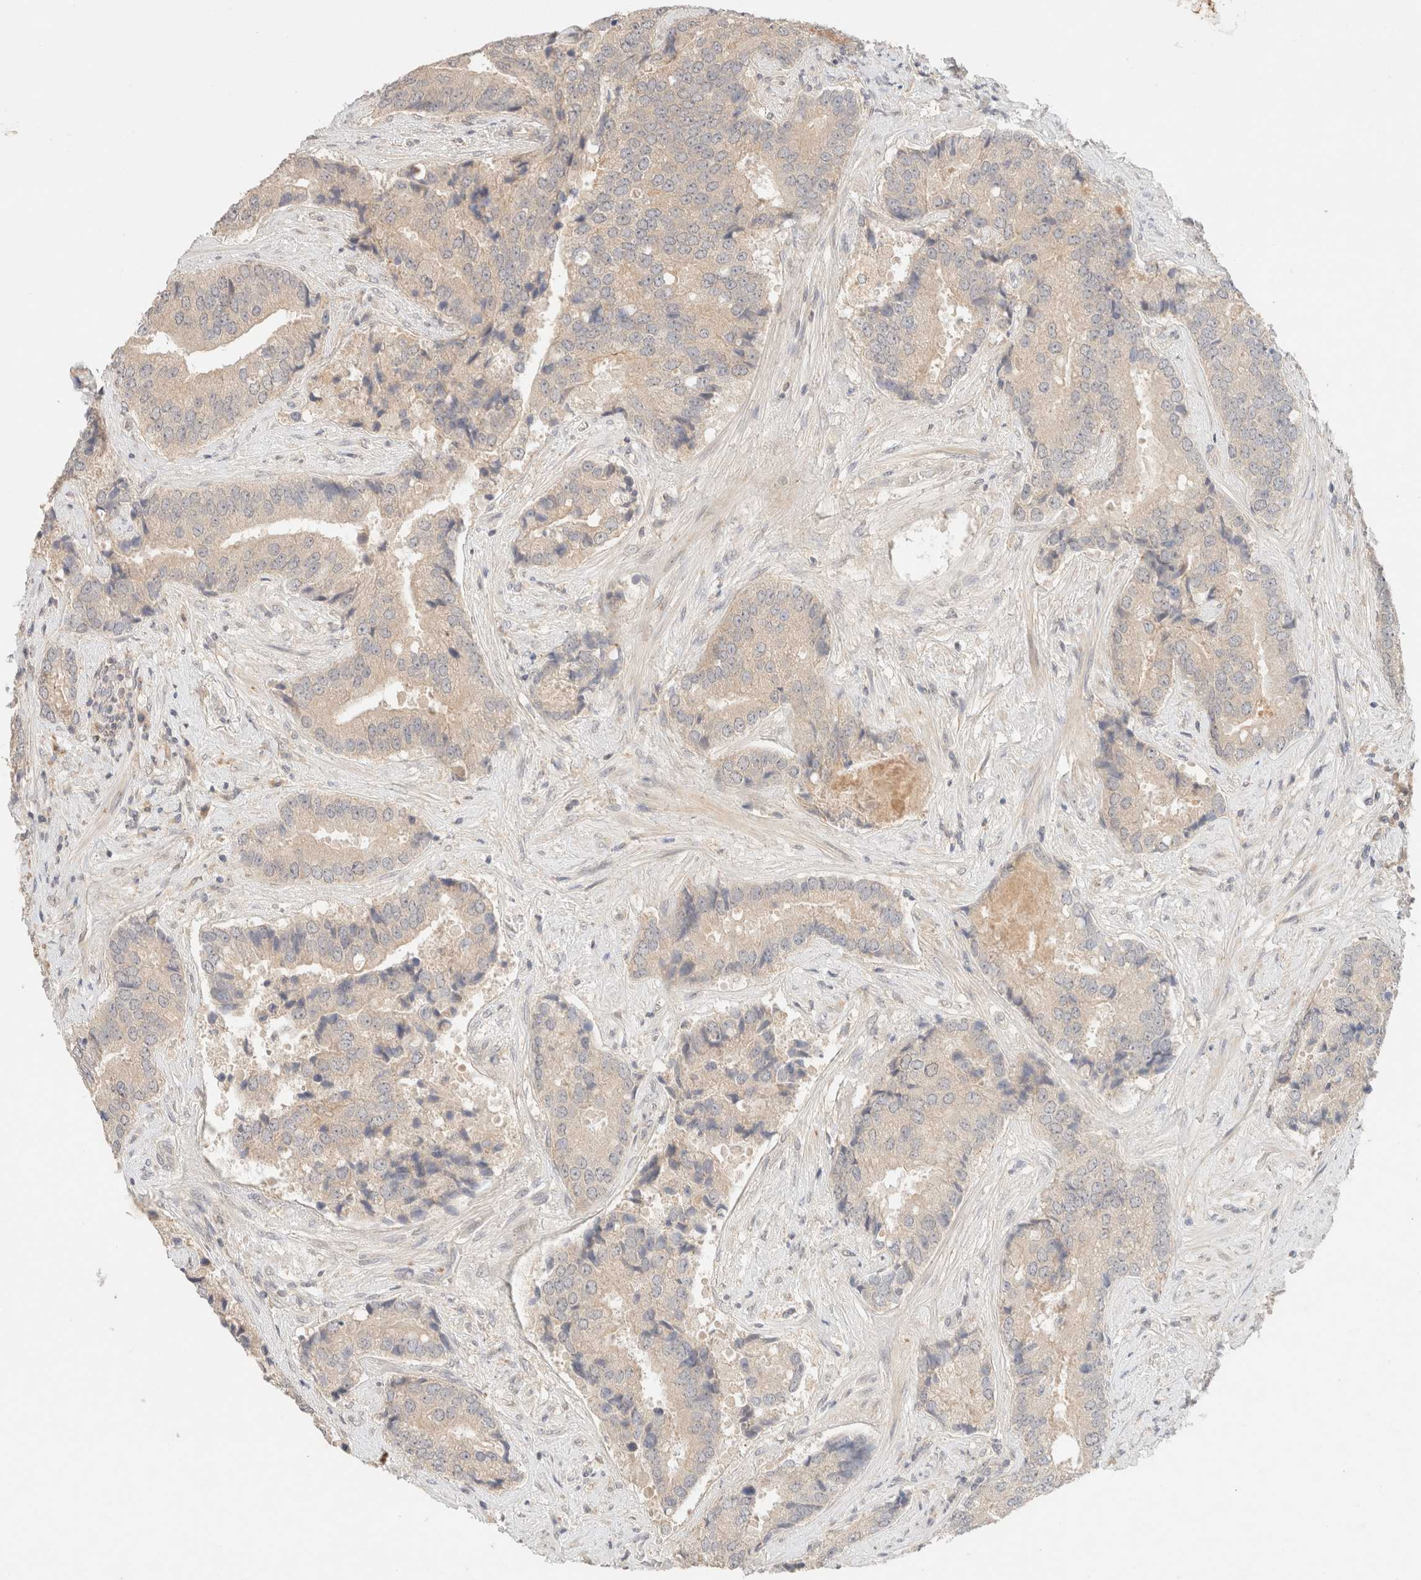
{"staining": {"intensity": "negative", "quantity": "none", "location": "none"}, "tissue": "prostate cancer", "cell_type": "Tumor cells", "image_type": "cancer", "snomed": [{"axis": "morphology", "description": "Adenocarcinoma, High grade"}, {"axis": "topography", "description": "Prostate"}], "caption": "DAB (3,3'-diaminobenzidine) immunohistochemical staining of human prostate cancer shows no significant expression in tumor cells.", "gene": "SARM1", "patient": {"sex": "male", "age": 70}}